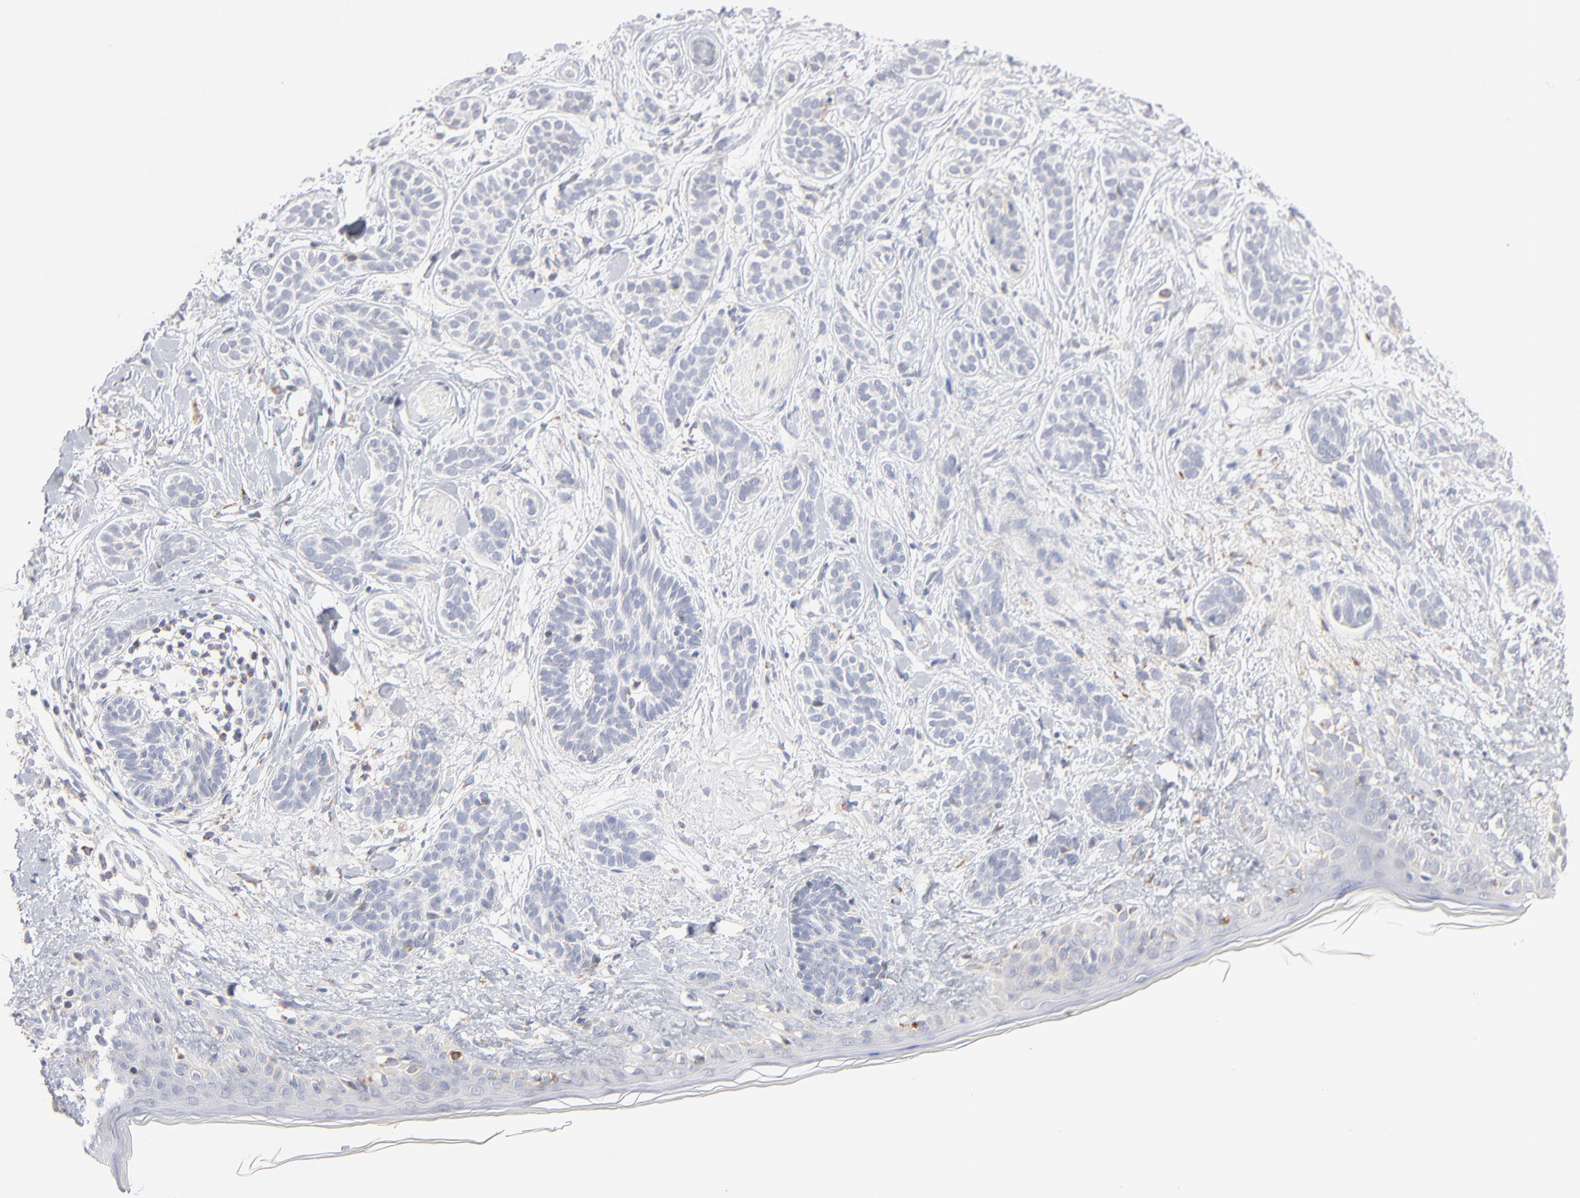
{"staining": {"intensity": "negative", "quantity": "none", "location": "none"}, "tissue": "skin cancer", "cell_type": "Tumor cells", "image_type": "cancer", "snomed": [{"axis": "morphology", "description": "Normal tissue, NOS"}, {"axis": "morphology", "description": "Basal cell carcinoma"}, {"axis": "topography", "description": "Skin"}], "caption": "Immunohistochemistry (IHC) photomicrograph of human basal cell carcinoma (skin) stained for a protein (brown), which exhibits no positivity in tumor cells. (Immunohistochemistry (IHC), brightfield microscopy, high magnification).", "gene": "MRPL58", "patient": {"sex": "male", "age": 63}}